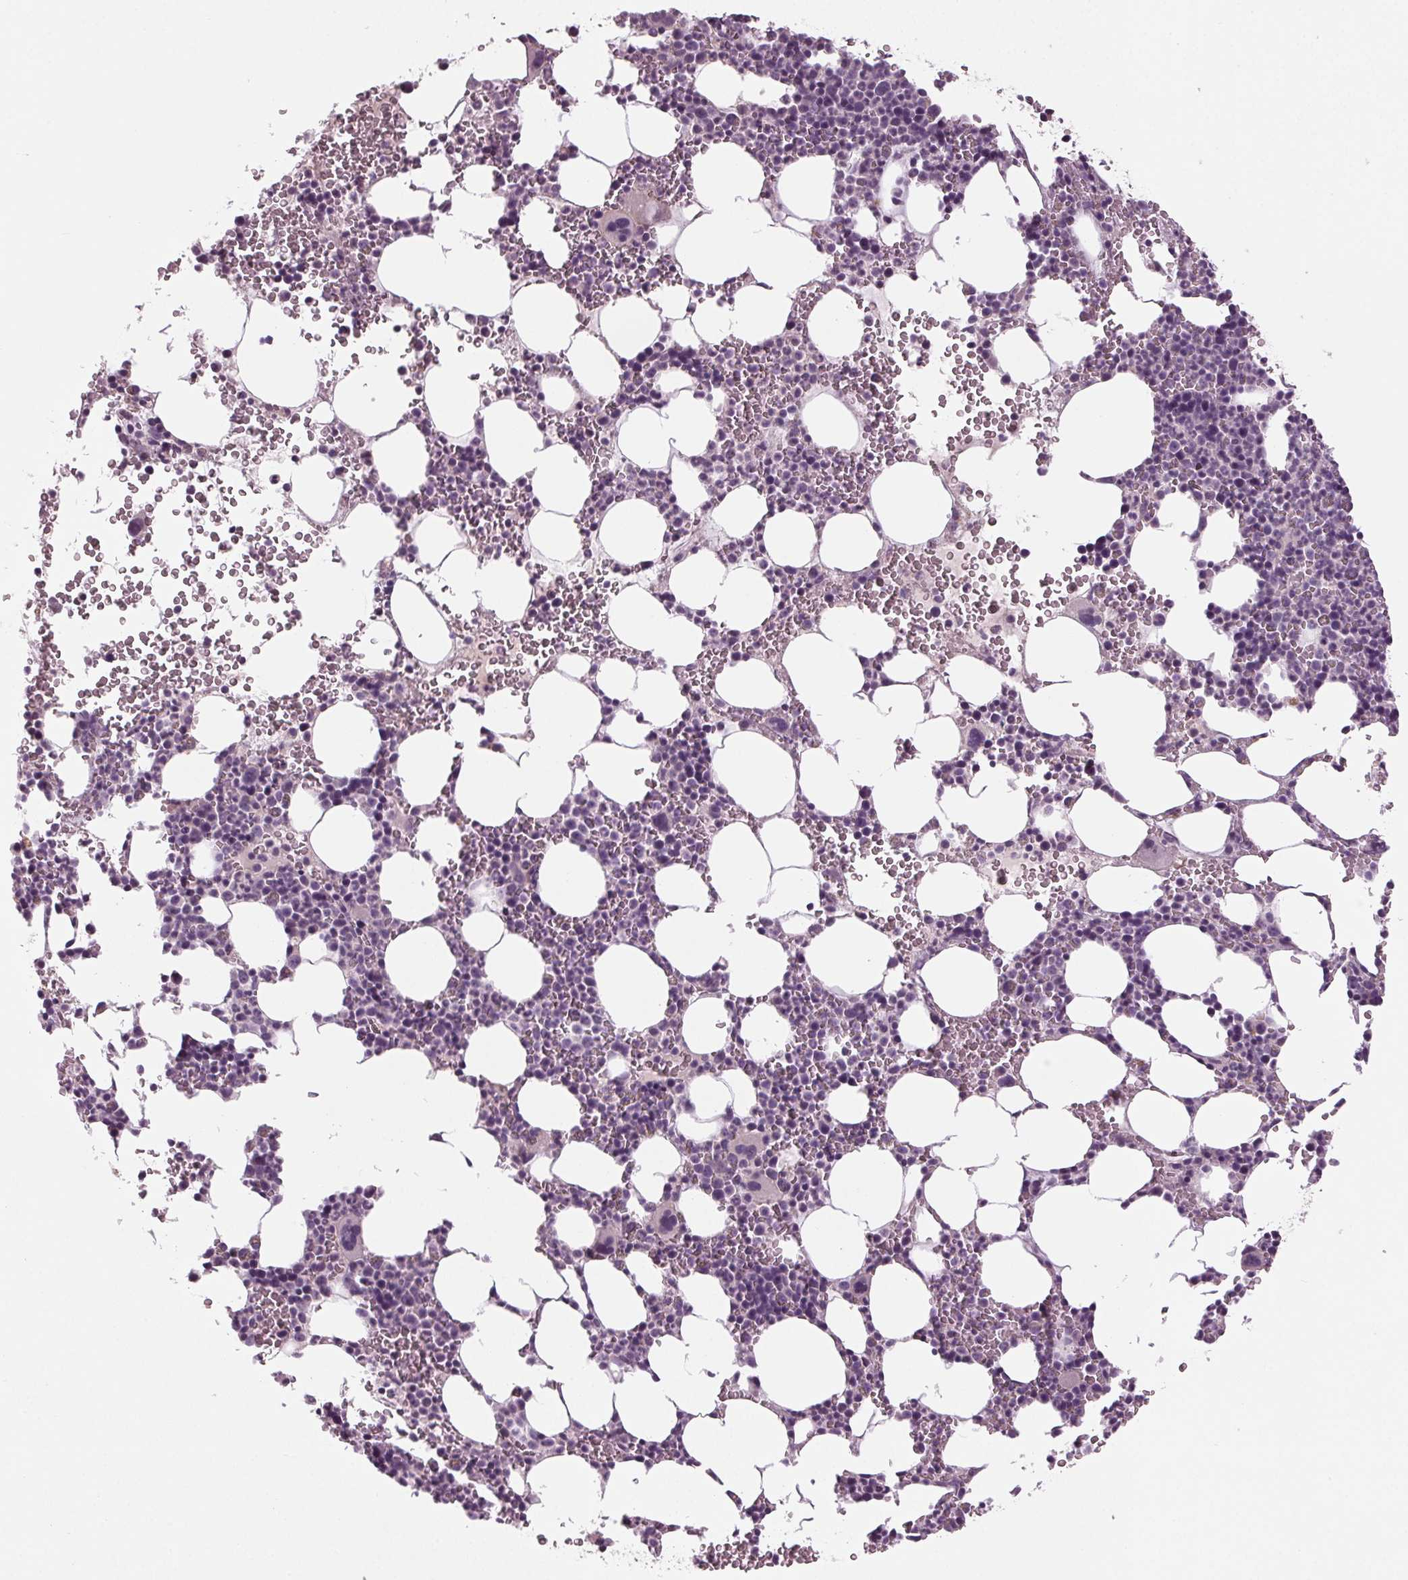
{"staining": {"intensity": "negative", "quantity": "none", "location": "none"}, "tissue": "bone marrow", "cell_type": "Hematopoietic cells", "image_type": "normal", "snomed": [{"axis": "morphology", "description": "Normal tissue, NOS"}, {"axis": "topography", "description": "Bone marrow"}], "caption": "Immunohistochemistry (IHC) histopathology image of normal bone marrow stained for a protein (brown), which displays no staining in hematopoietic cells. (Brightfield microscopy of DAB (3,3'-diaminobenzidine) immunohistochemistry at high magnification).", "gene": "BHLHE22", "patient": {"sex": "male", "age": 82}}